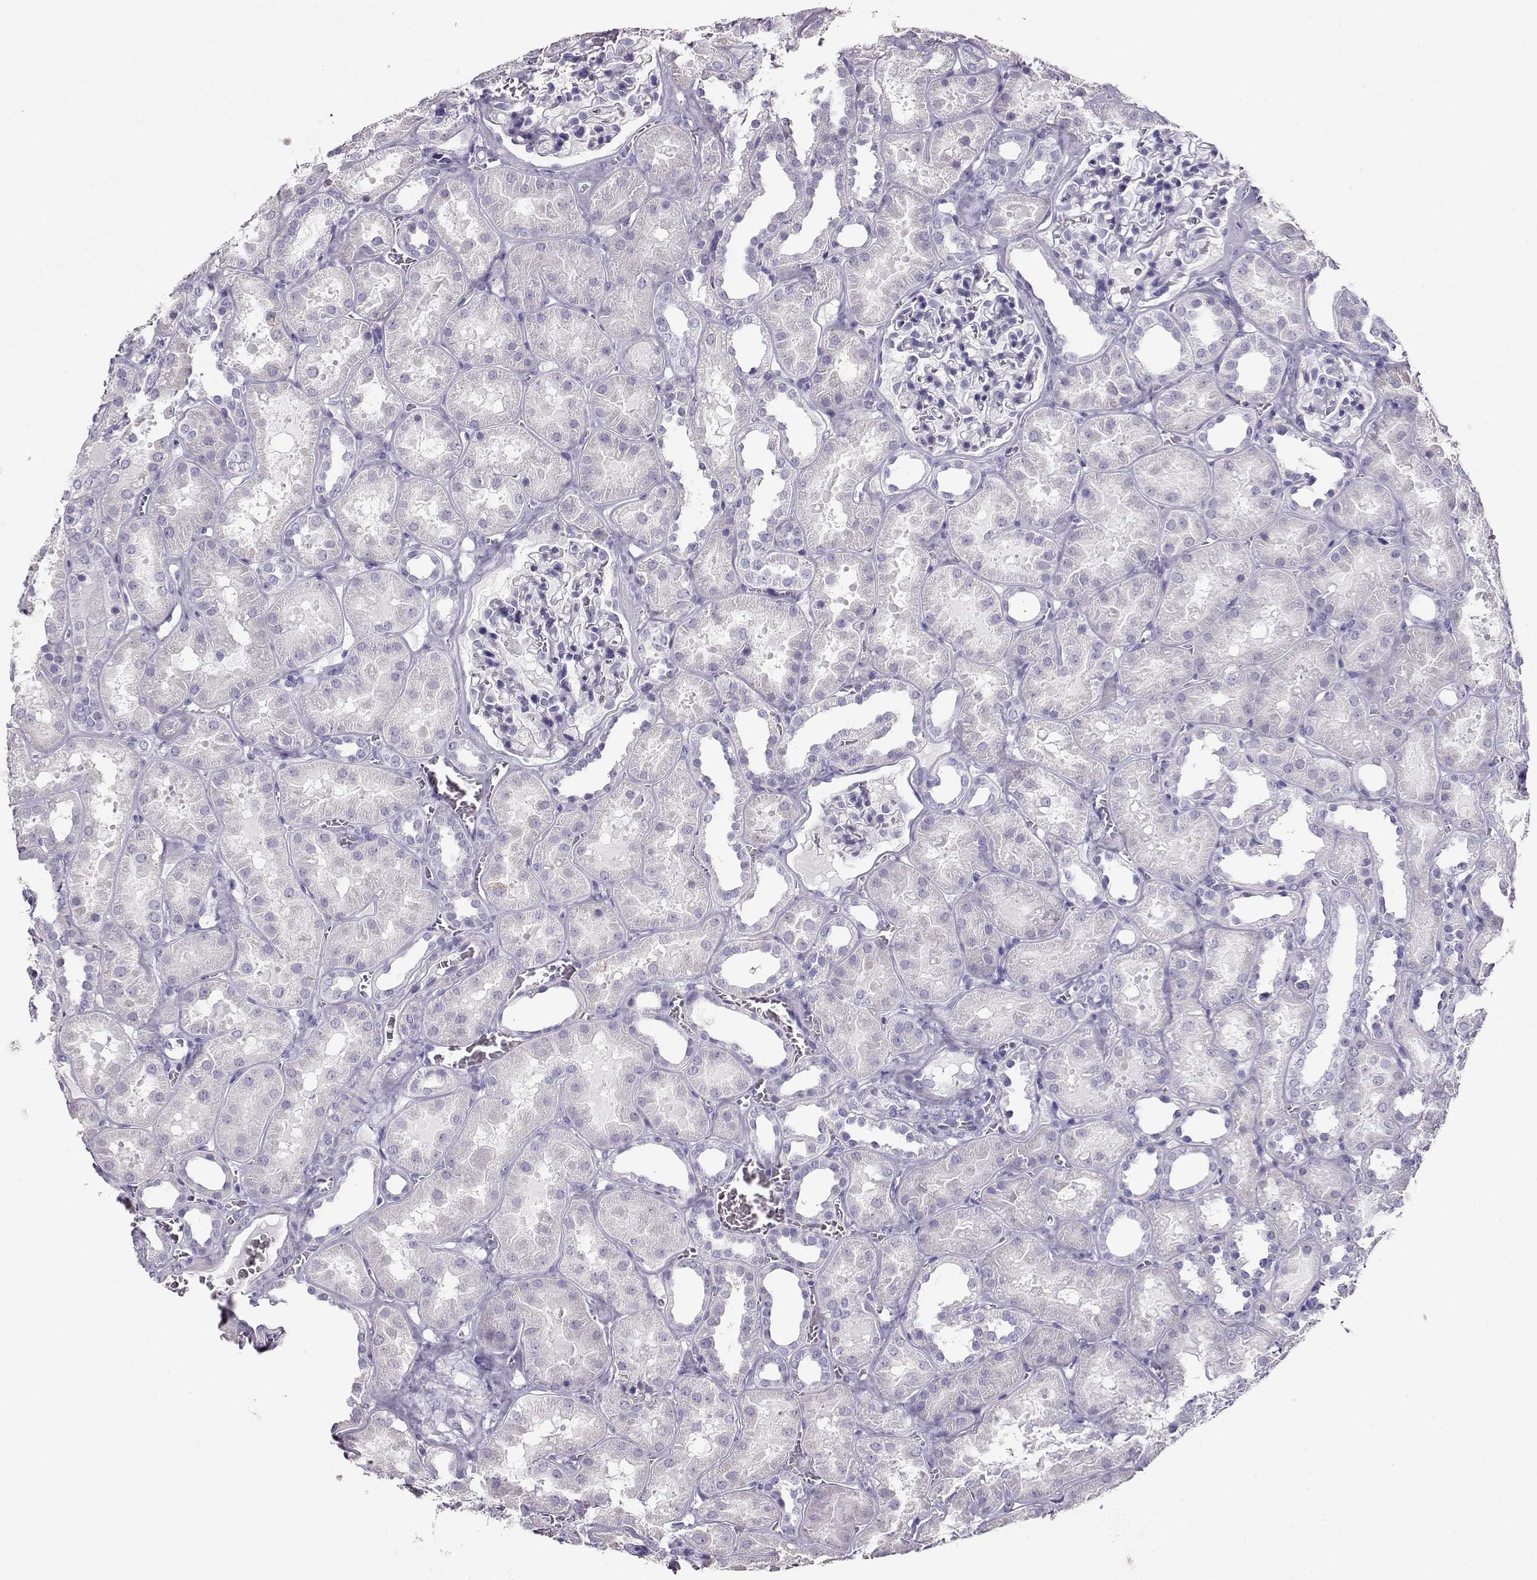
{"staining": {"intensity": "negative", "quantity": "none", "location": "none"}, "tissue": "kidney", "cell_type": "Cells in glomeruli", "image_type": "normal", "snomed": [{"axis": "morphology", "description": "Normal tissue, NOS"}, {"axis": "topography", "description": "Kidney"}], "caption": "Immunohistochemistry of unremarkable human kidney reveals no expression in cells in glomeruli. (DAB (3,3'-diaminobenzidine) immunohistochemistry (IHC) with hematoxylin counter stain).", "gene": "ACTN2", "patient": {"sex": "female", "age": 41}}